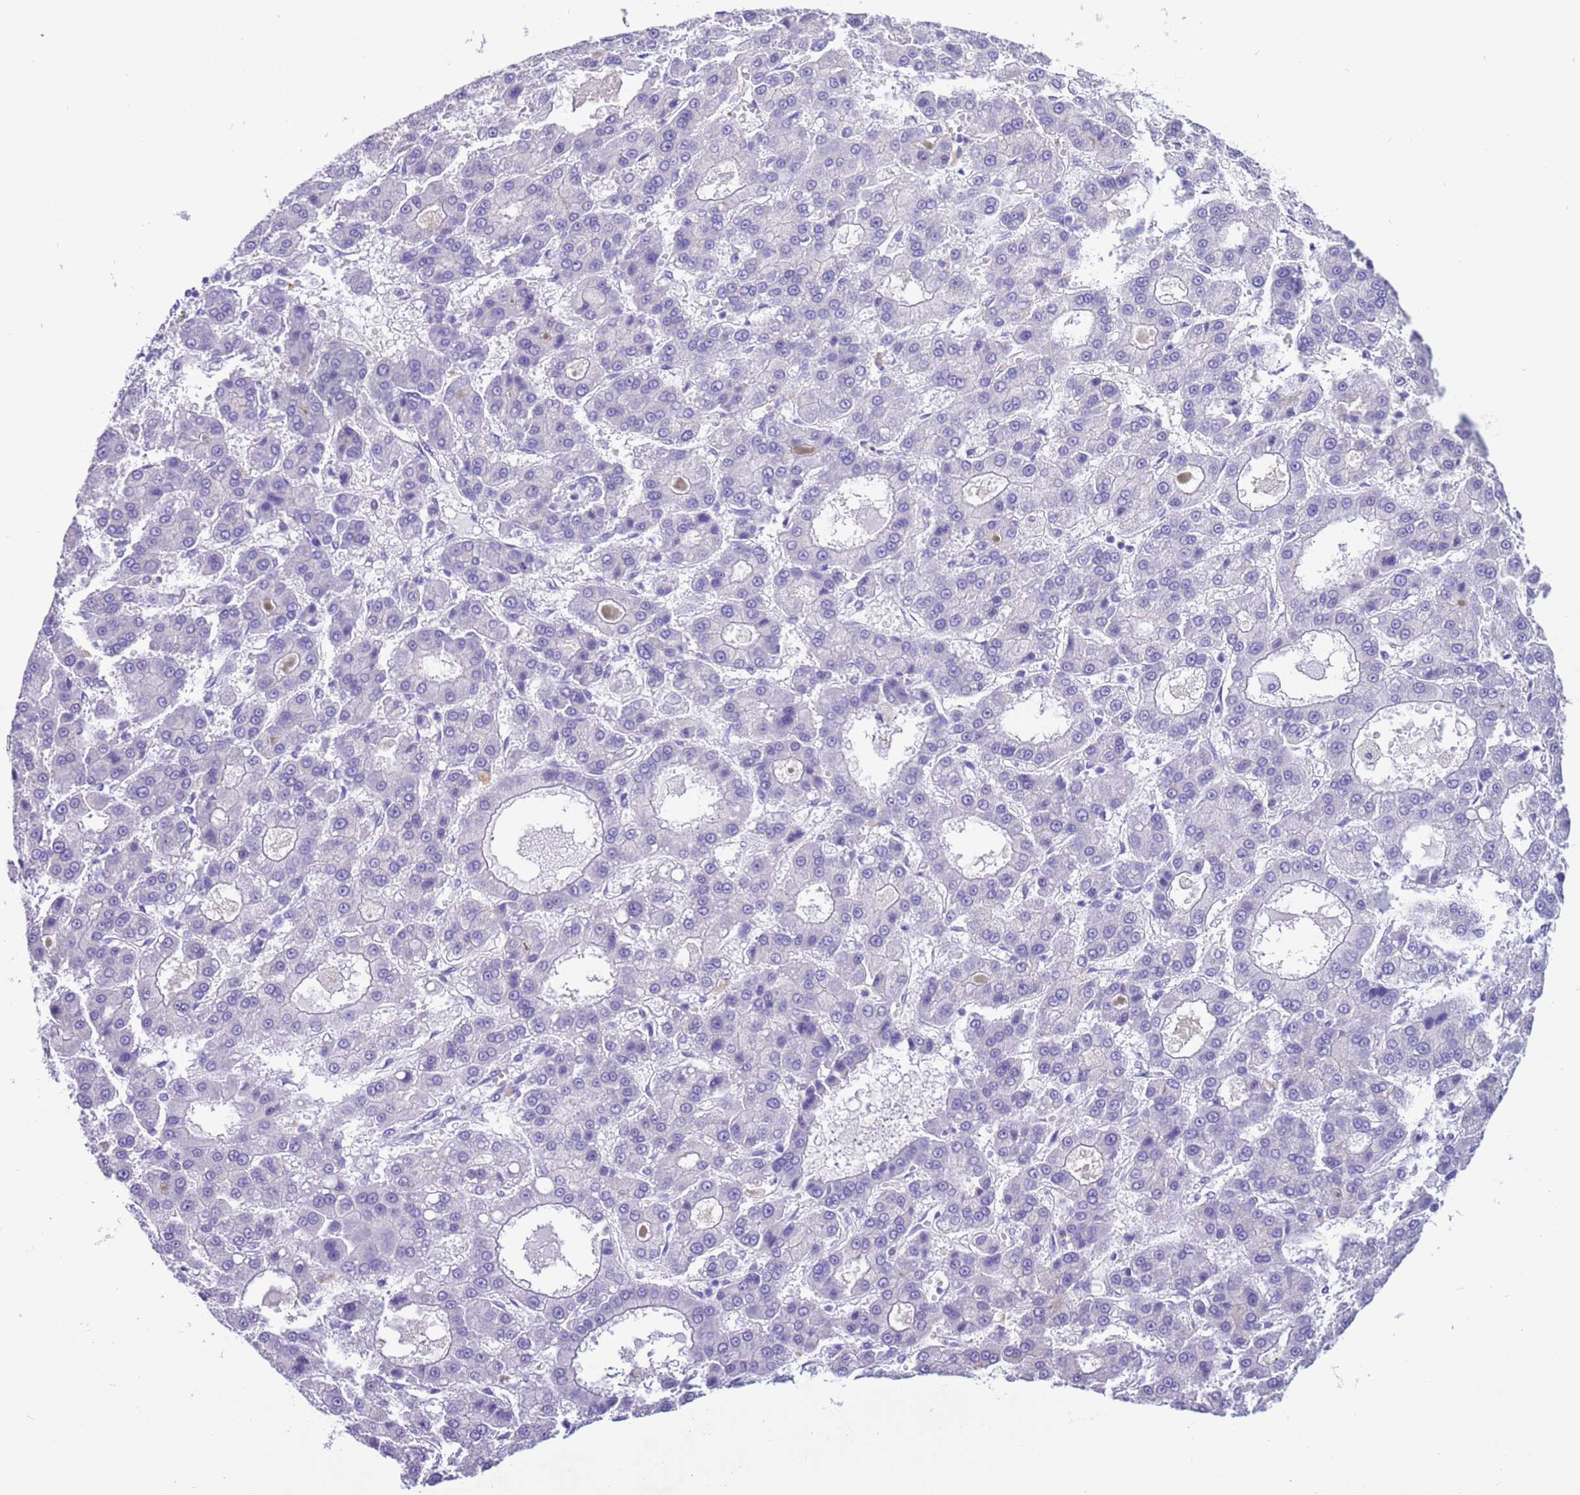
{"staining": {"intensity": "negative", "quantity": "none", "location": "none"}, "tissue": "liver cancer", "cell_type": "Tumor cells", "image_type": "cancer", "snomed": [{"axis": "morphology", "description": "Carcinoma, Hepatocellular, NOS"}, {"axis": "topography", "description": "Liver"}], "caption": "Tumor cells show no significant expression in hepatocellular carcinoma (liver). Brightfield microscopy of immunohistochemistry (IHC) stained with DAB (brown) and hematoxylin (blue), captured at high magnification.", "gene": "CPB1", "patient": {"sex": "male", "age": 70}}